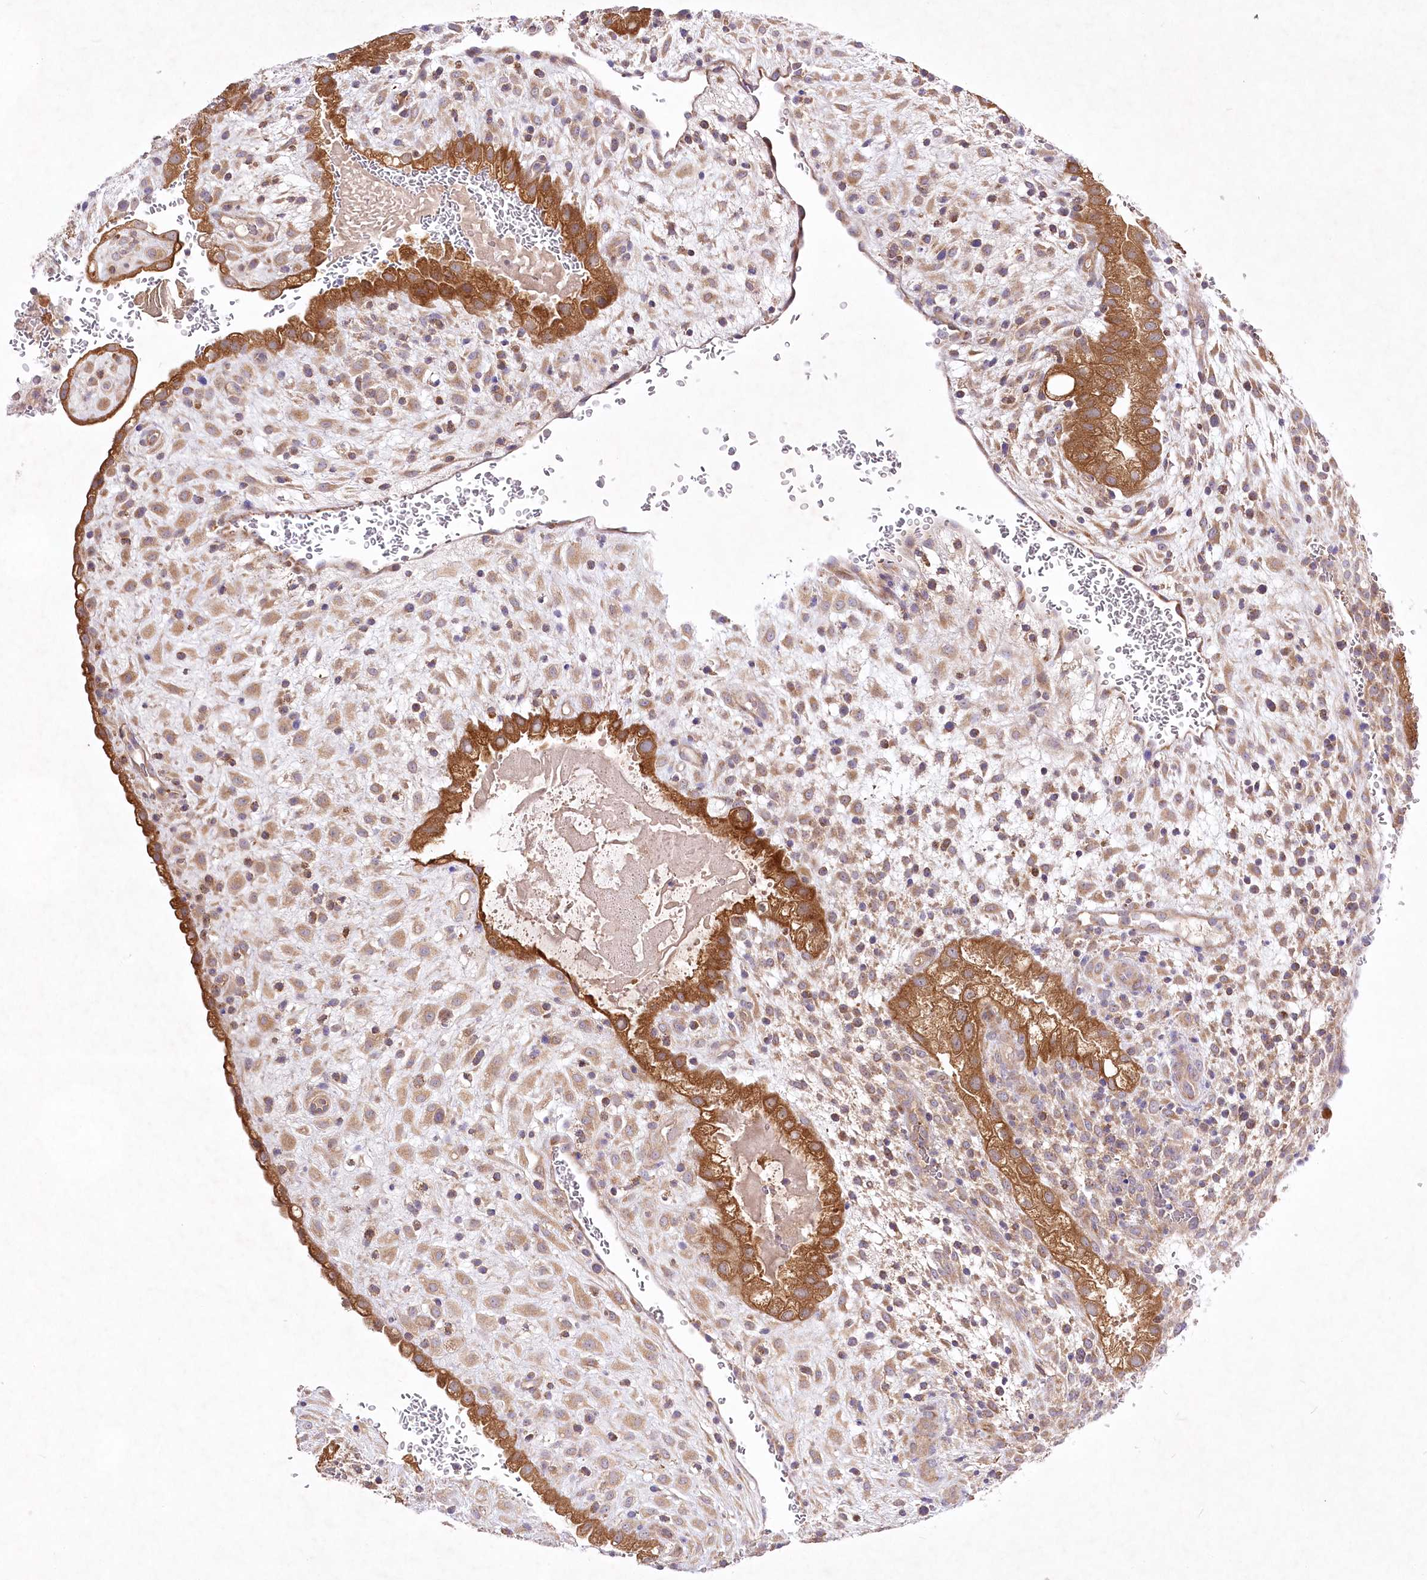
{"staining": {"intensity": "strong", "quantity": "25%-75%", "location": "cytoplasmic/membranous"}, "tissue": "placenta", "cell_type": "Decidual cells", "image_type": "normal", "snomed": [{"axis": "morphology", "description": "Normal tissue, NOS"}, {"axis": "topography", "description": "Placenta"}], "caption": "This is an image of IHC staining of benign placenta, which shows strong staining in the cytoplasmic/membranous of decidual cells.", "gene": "PYROXD1", "patient": {"sex": "female", "age": 35}}